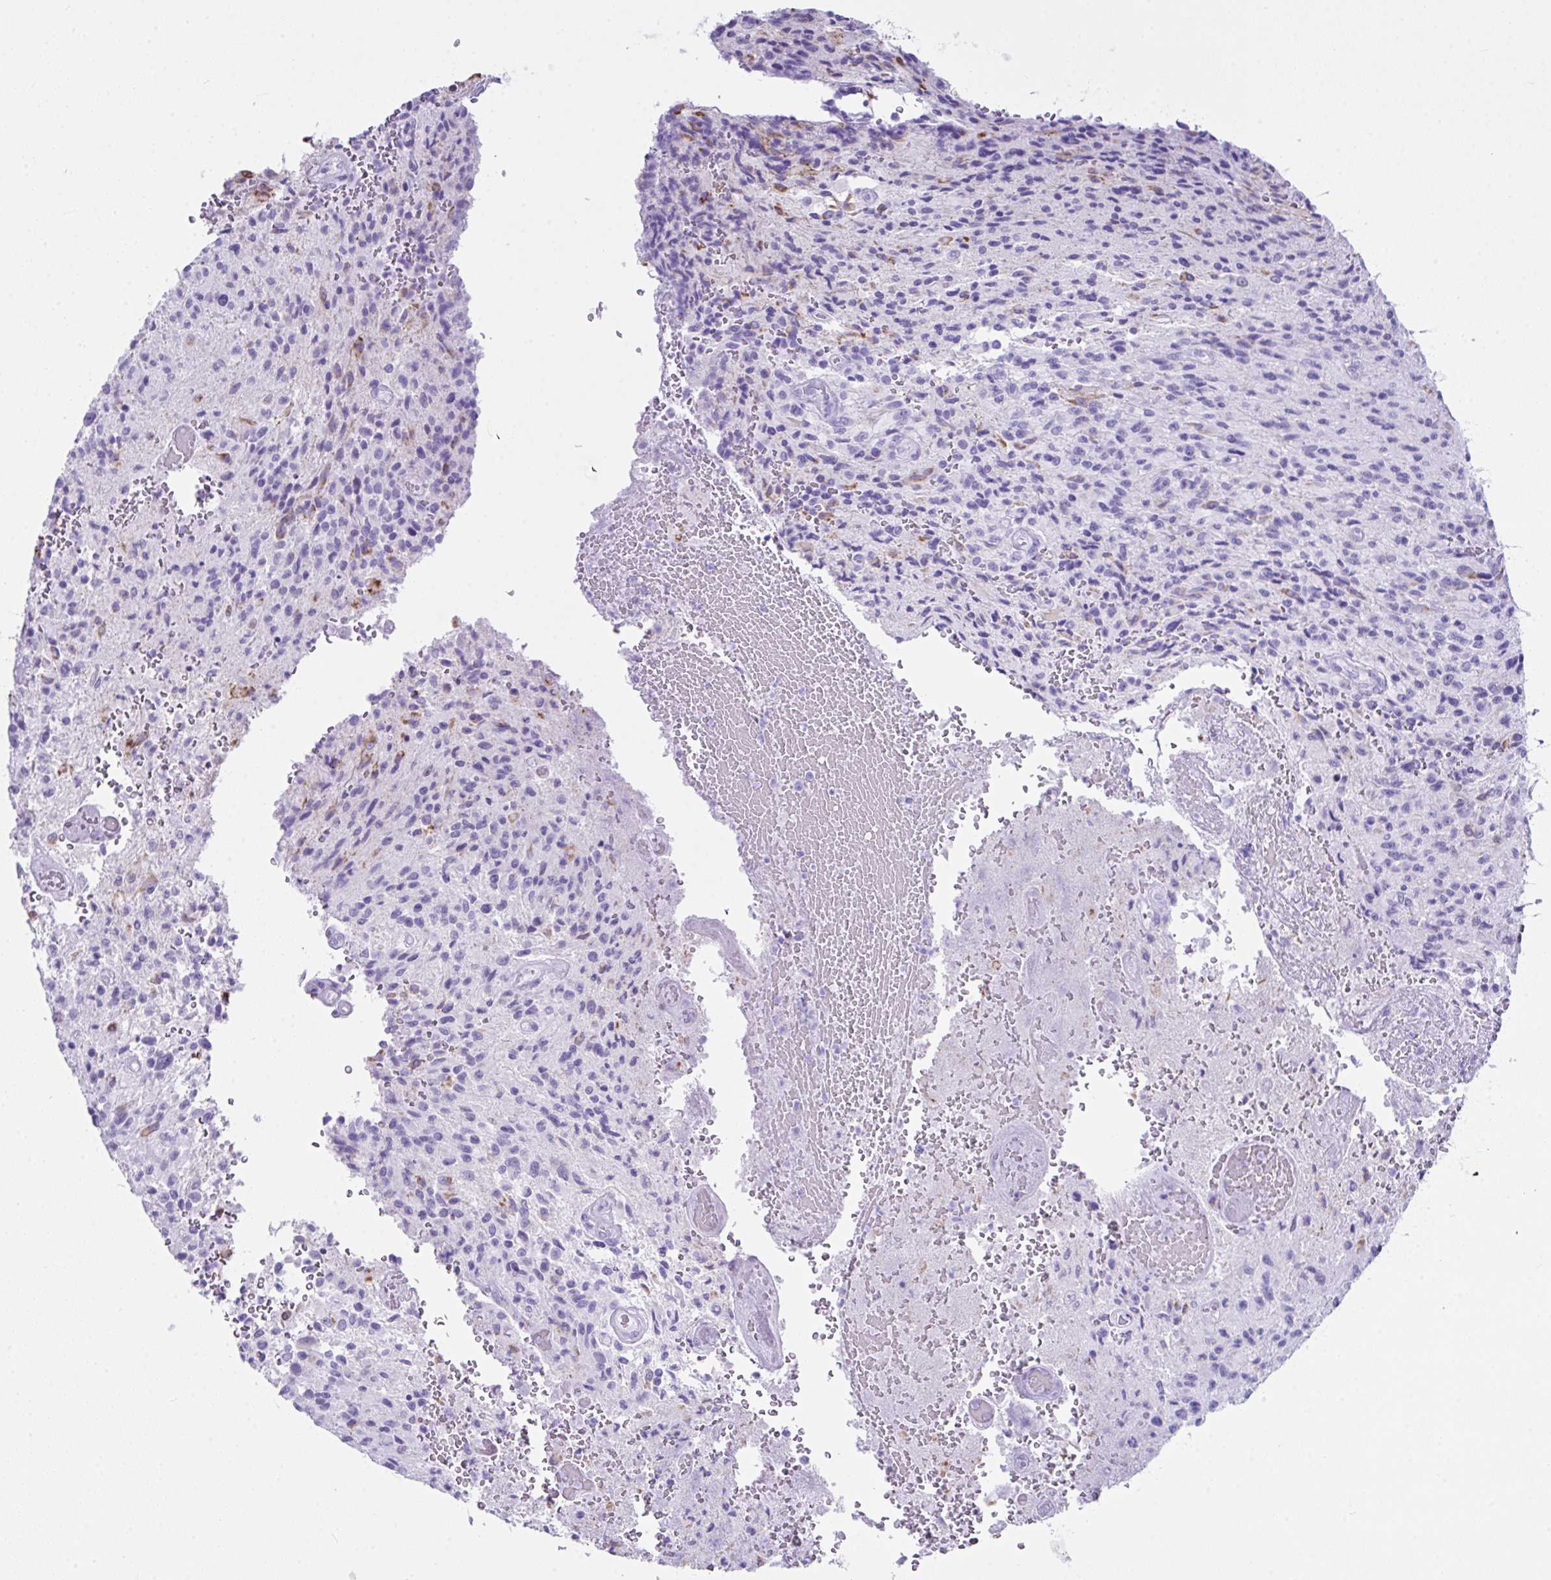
{"staining": {"intensity": "negative", "quantity": "none", "location": "none"}, "tissue": "glioma", "cell_type": "Tumor cells", "image_type": "cancer", "snomed": [{"axis": "morphology", "description": "Normal tissue, NOS"}, {"axis": "morphology", "description": "Glioma, malignant, High grade"}, {"axis": "topography", "description": "Cerebral cortex"}], "caption": "The photomicrograph exhibits no significant positivity in tumor cells of glioma. (DAB immunohistochemistry (IHC) with hematoxylin counter stain).", "gene": "LGALS4", "patient": {"sex": "male", "age": 56}}